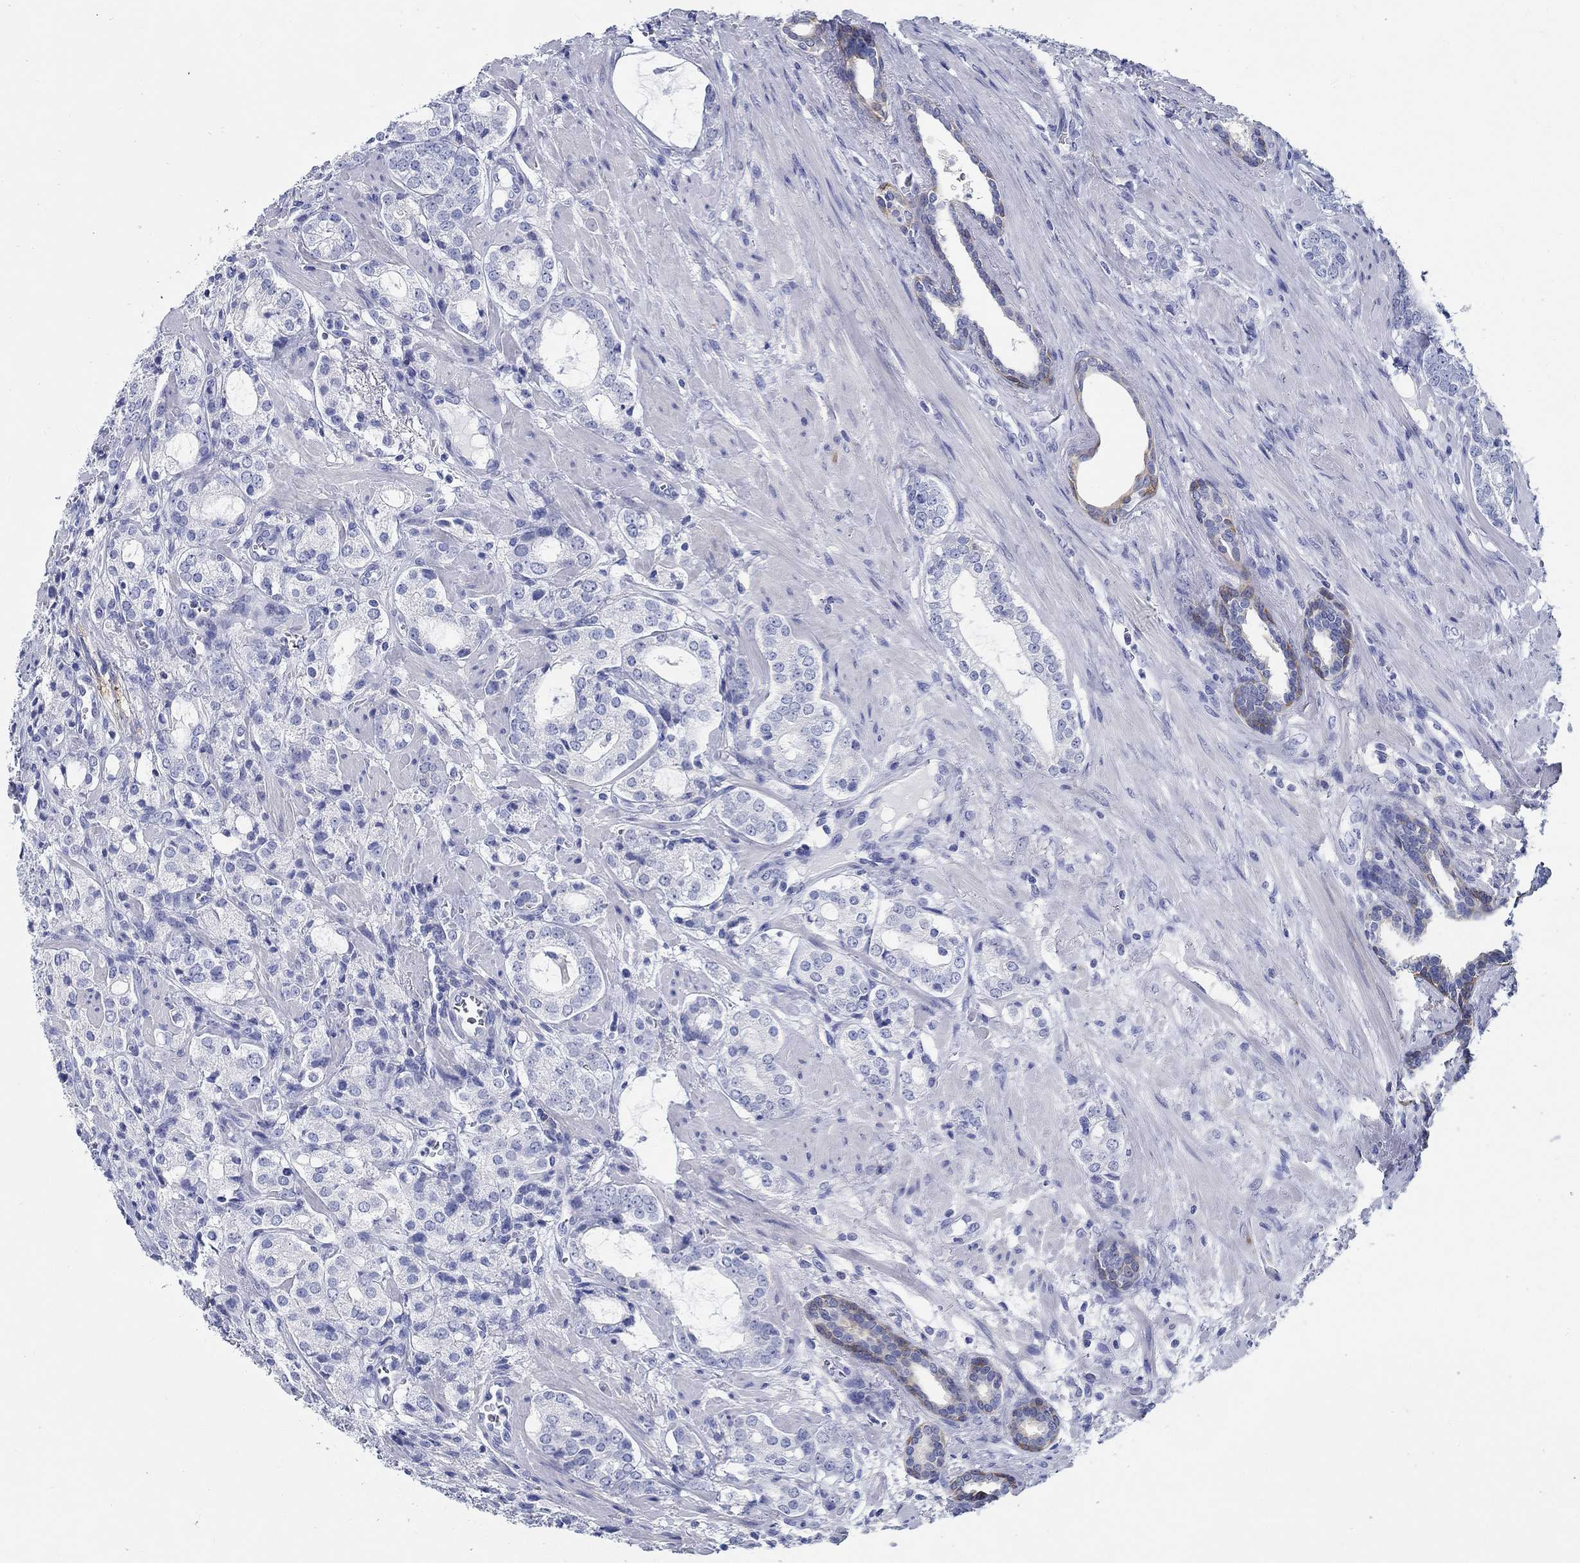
{"staining": {"intensity": "negative", "quantity": "none", "location": "none"}, "tissue": "prostate cancer", "cell_type": "Tumor cells", "image_type": "cancer", "snomed": [{"axis": "morphology", "description": "Adenocarcinoma, NOS"}, {"axis": "topography", "description": "Prostate"}], "caption": "The micrograph exhibits no staining of tumor cells in prostate adenocarcinoma.", "gene": "FBXO2", "patient": {"sex": "male", "age": 66}}